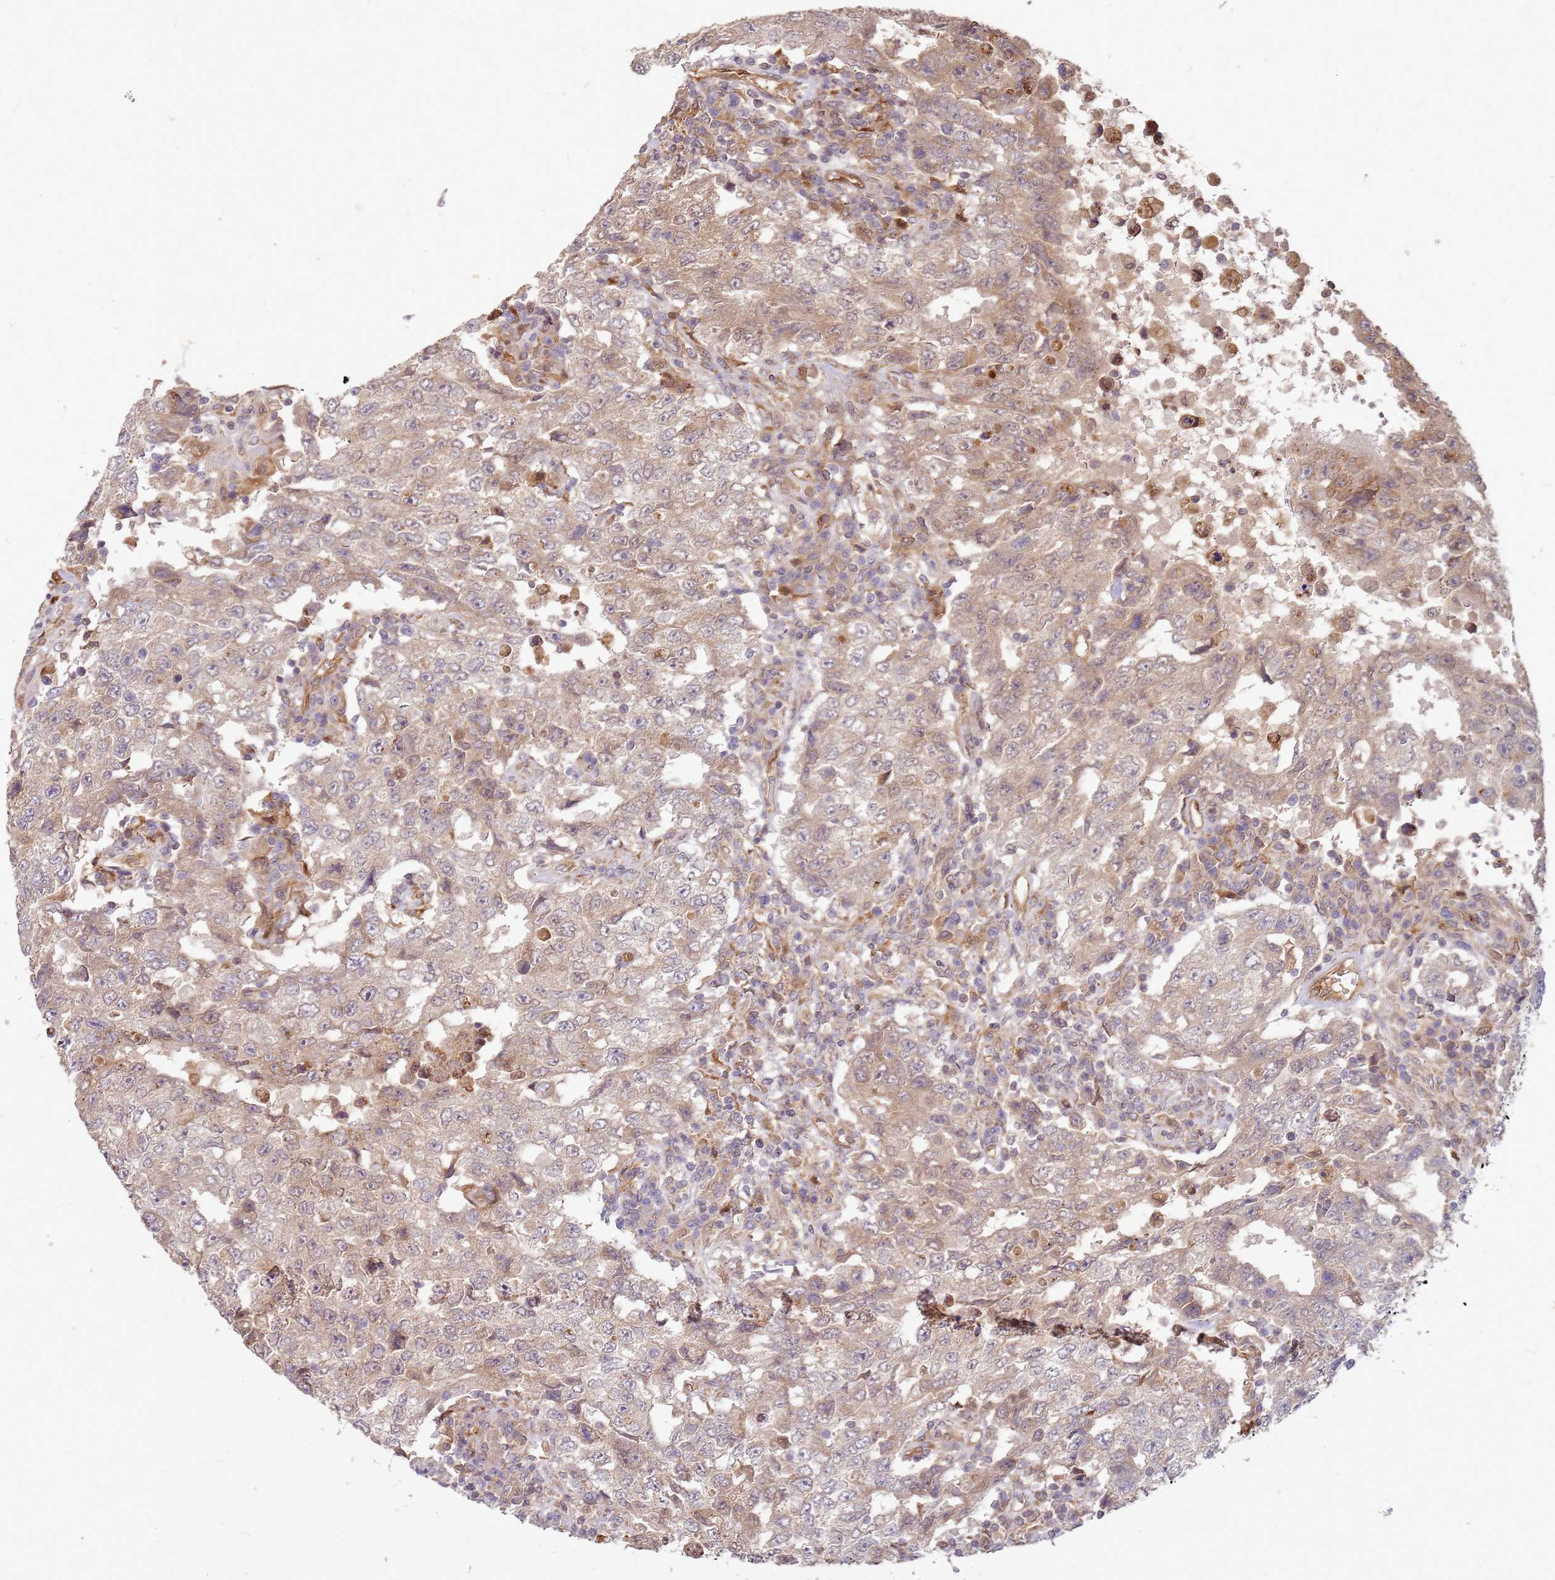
{"staining": {"intensity": "moderate", "quantity": ">75%", "location": "cytoplasmic/membranous"}, "tissue": "testis cancer", "cell_type": "Tumor cells", "image_type": "cancer", "snomed": [{"axis": "morphology", "description": "Carcinoma, Embryonal, NOS"}, {"axis": "topography", "description": "Testis"}], "caption": "Testis embryonal carcinoma stained for a protein demonstrates moderate cytoplasmic/membranous positivity in tumor cells. (DAB = brown stain, brightfield microscopy at high magnification).", "gene": "NUDT14", "patient": {"sex": "male", "age": 26}}